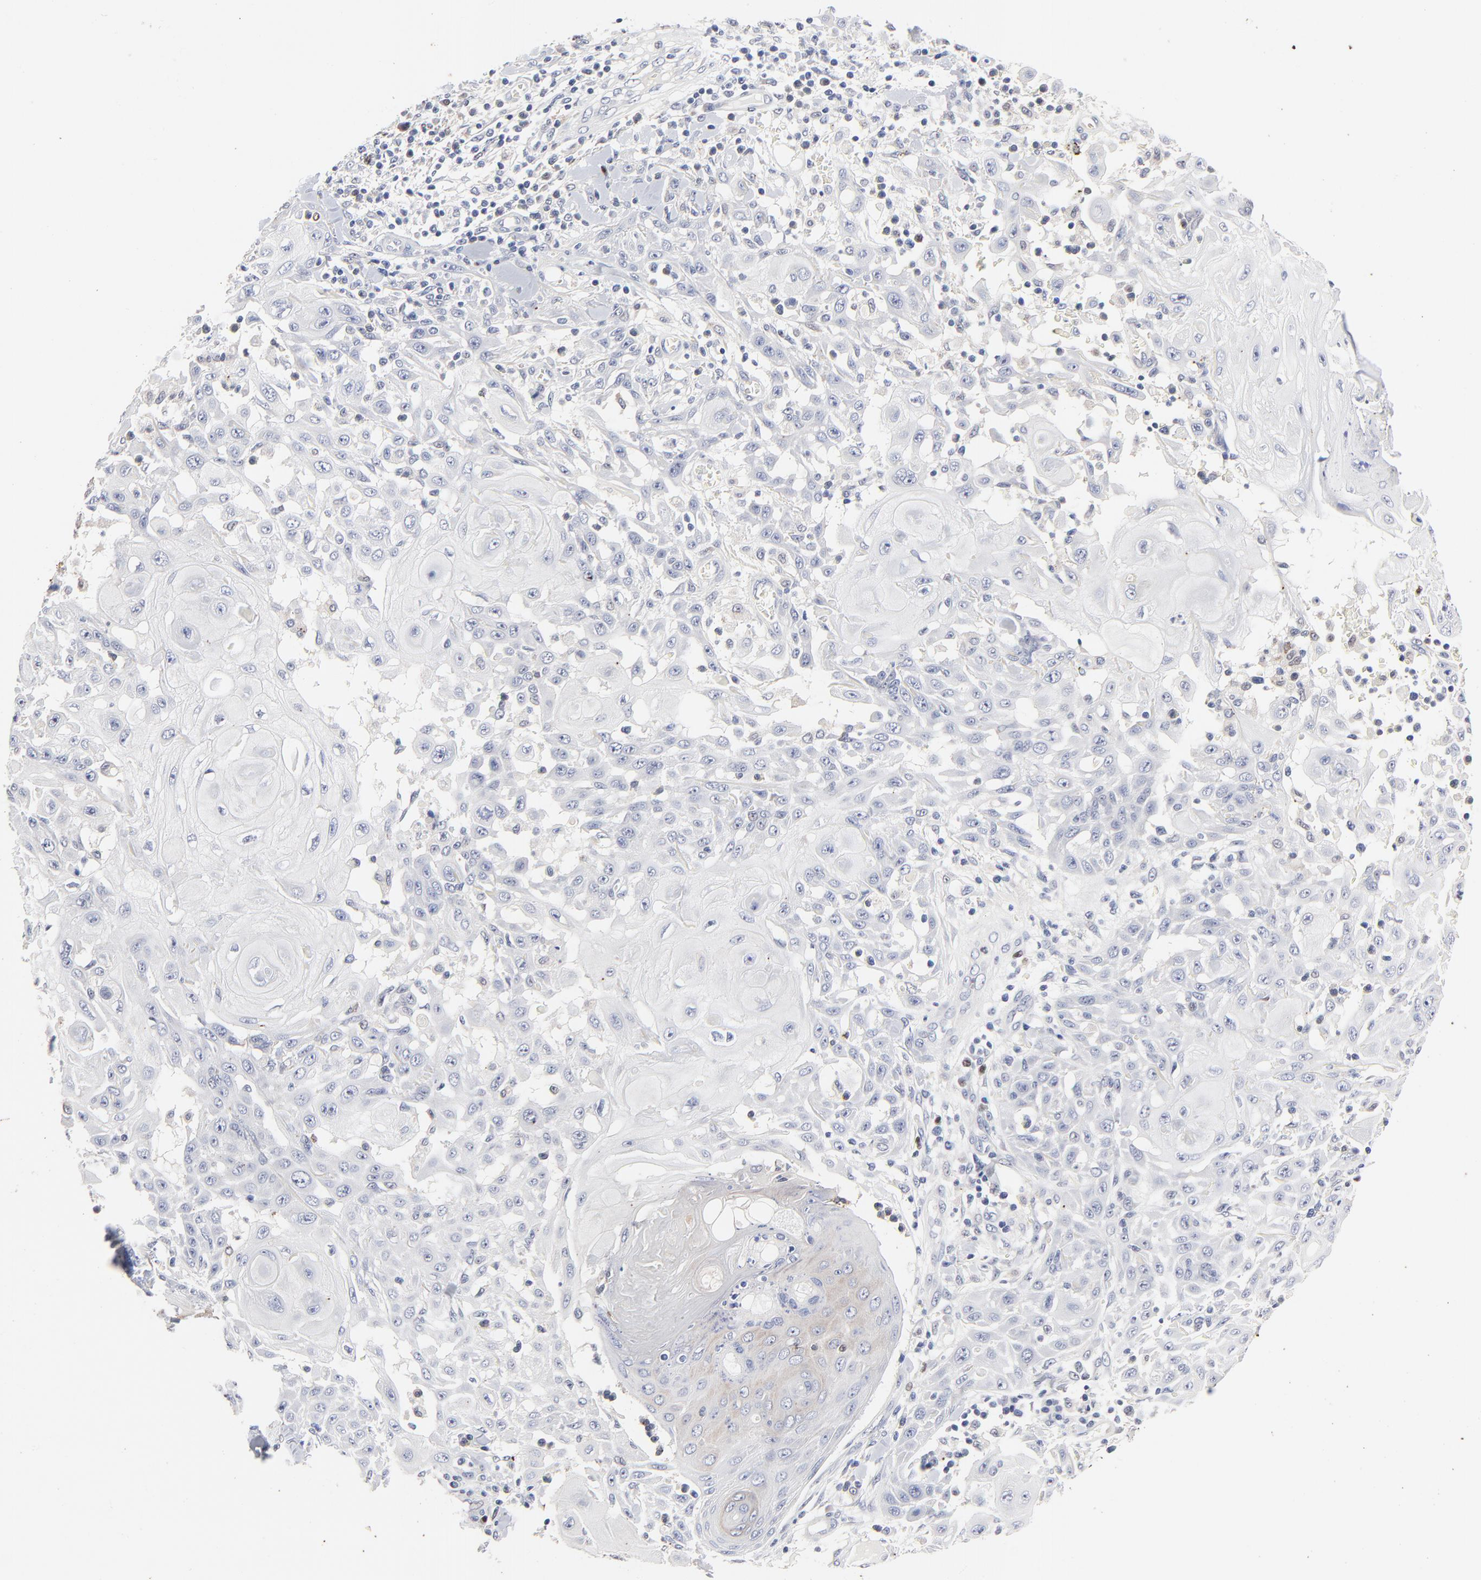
{"staining": {"intensity": "negative", "quantity": "none", "location": "none"}, "tissue": "skin cancer", "cell_type": "Tumor cells", "image_type": "cancer", "snomed": [{"axis": "morphology", "description": "Squamous cell carcinoma, NOS"}, {"axis": "topography", "description": "Skin"}], "caption": "There is no significant expression in tumor cells of skin cancer.", "gene": "AADAC", "patient": {"sex": "male", "age": 24}}